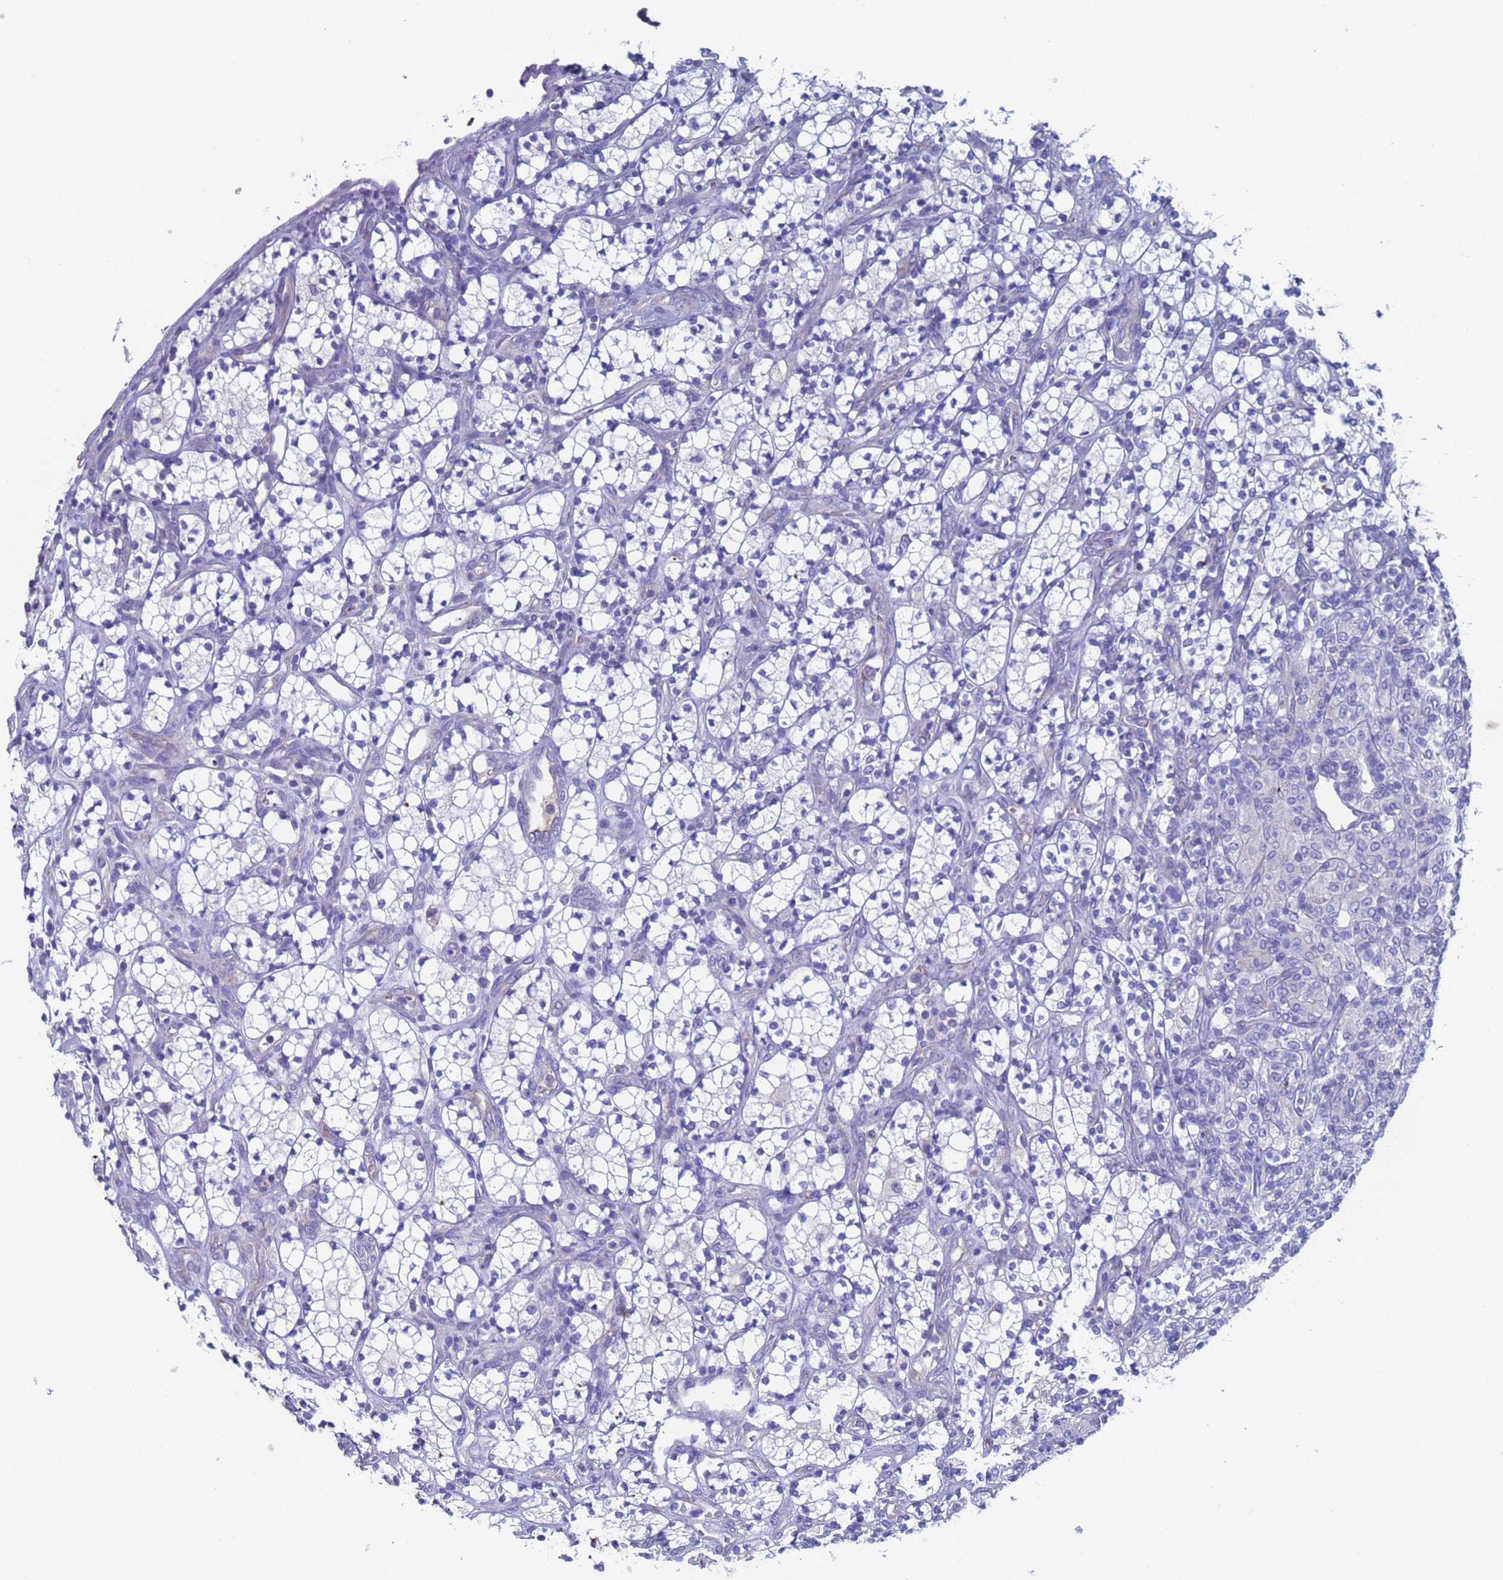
{"staining": {"intensity": "negative", "quantity": "none", "location": "none"}, "tissue": "renal cancer", "cell_type": "Tumor cells", "image_type": "cancer", "snomed": [{"axis": "morphology", "description": "Adenocarcinoma, NOS"}, {"axis": "topography", "description": "Kidney"}], "caption": "Immunohistochemical staining of human renal cancer shows no significant positivity in tumor cells. (Stains: DAB immunohistochemistry (IHC) with hematoxylin counter stain, Microscopy: brightfield microscopy at high magnification).", "gene": "PET117", "patient": {"sex": "male", "age": 77}}